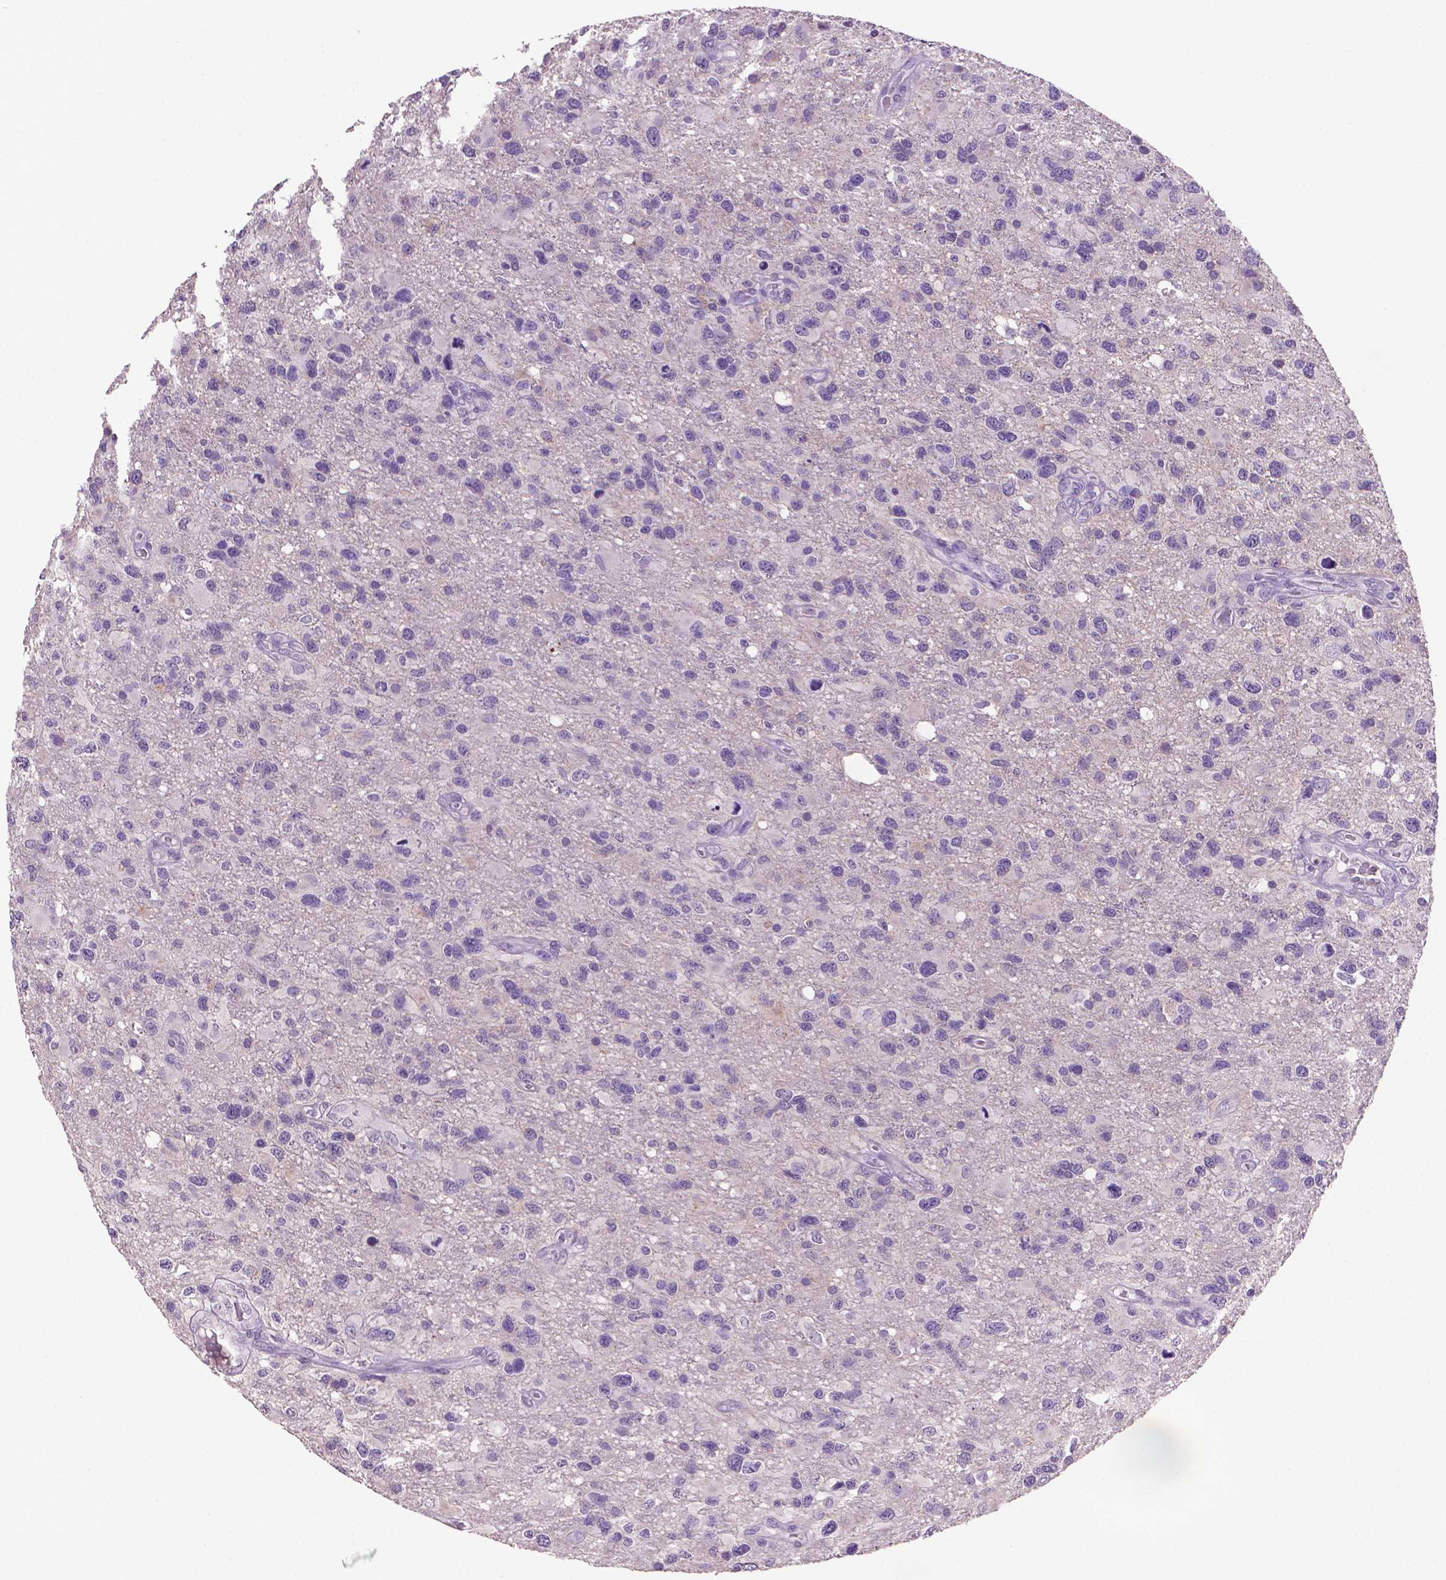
{"staining": {"intensity": "negative", "quantity": "none", "location": "none"}, "tissue": "glioma", "cell_type": "Tumor cells", "image_type": "cancer", "snomed": [{"axis": "morphology", "description": "Glioma, malignant, NOS"}, {"axis": "morphology", "description": "Glioma, malignant, High grade"}, {"axis": "topography", "description": "Brain"}], "caption": "The image reveals no staining of tumor cells in glioma. Nuclei are stained in blue.", "gene": "MUC1", "patient": {"sex": "female", "age": 71}}